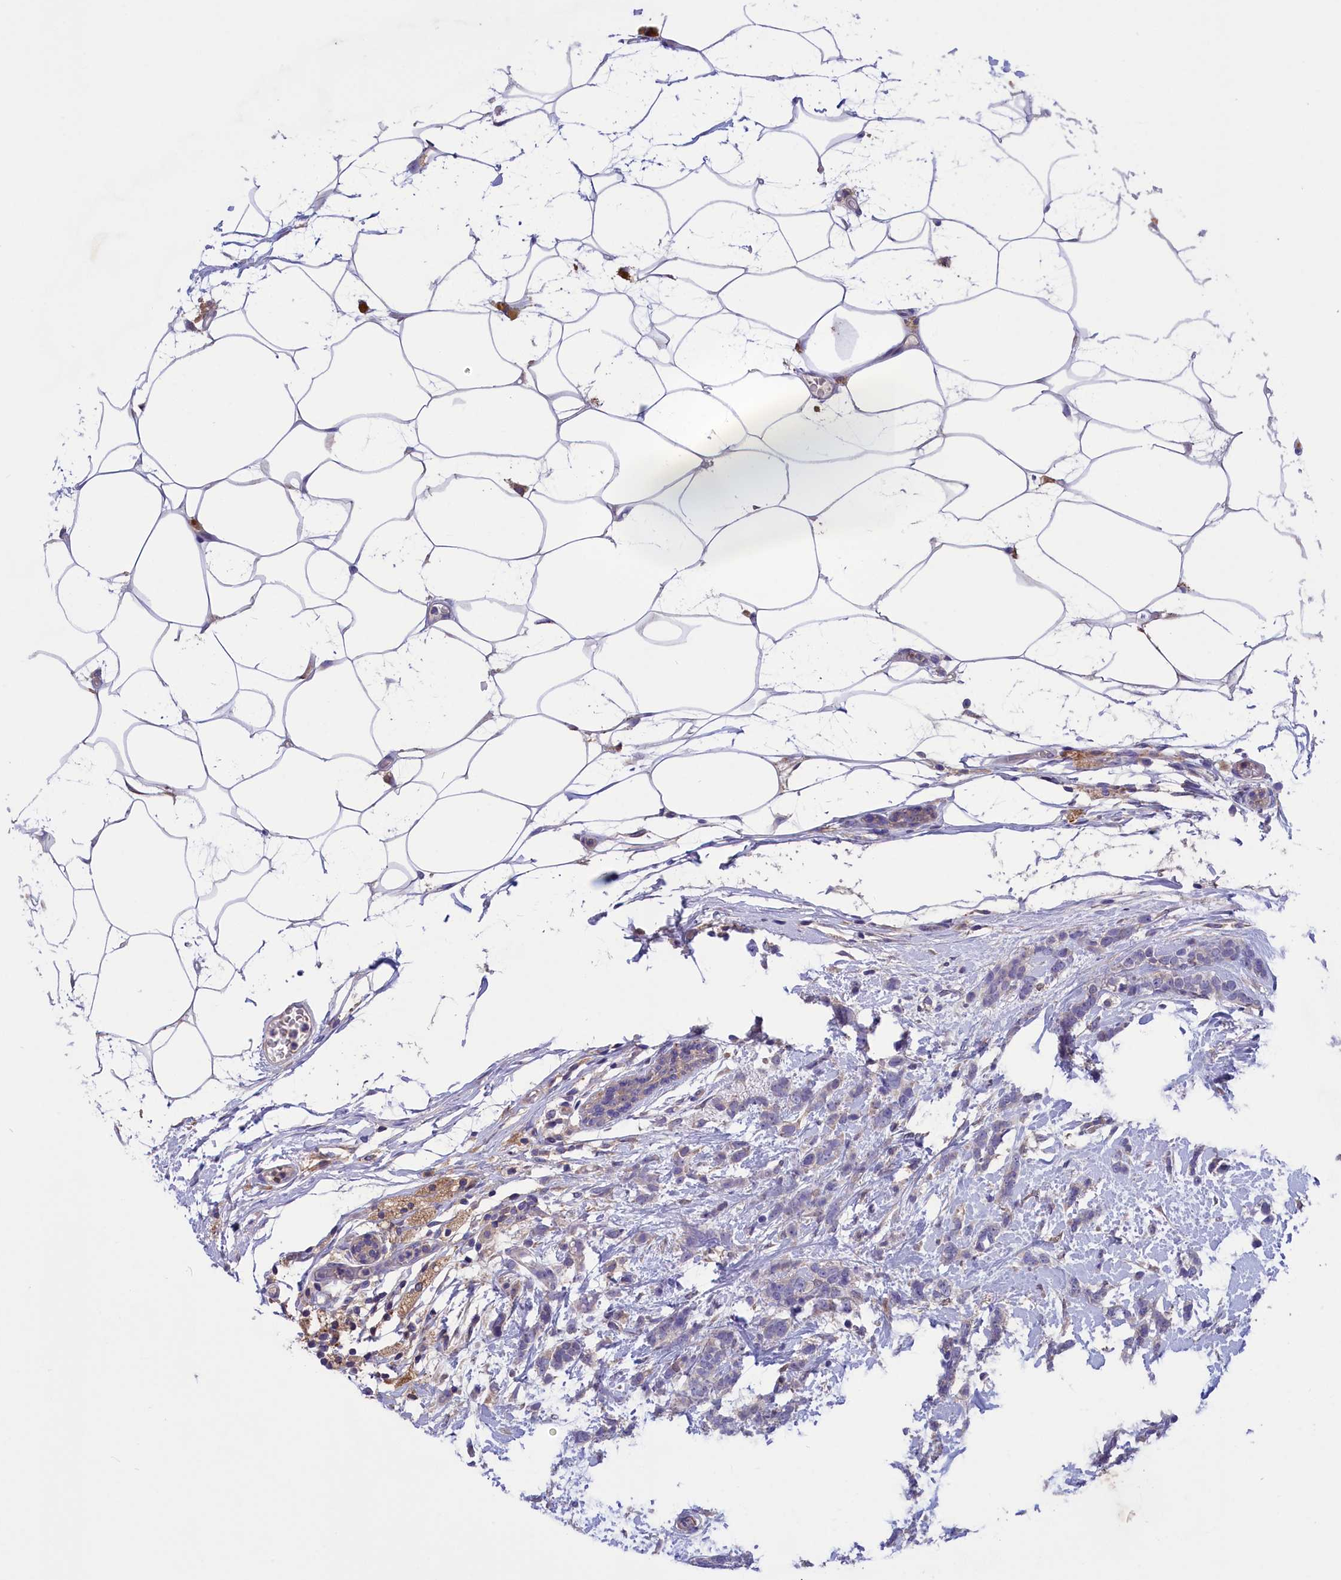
{"staining": {"intensity": "weak", "quantity": "<25%", "location": "cytoplasmic/membranous"}, "tissue": "breast cancer", "cell_type": "Tumor cells", "image_type": "cancer", "snomed": [{"axis": "morphology", "description": "Lobular carcinoma"}, {"axis": "topography", "description": "Breast"}], "caption": "Photomicrograph shows no protein positivity in tumor cells of lobular carcinoma (breast) tissue. (Stains: DAB (3,3'-diaminobenzidine) immunohistochemistry with hematoxylin counter stain, Microscopy: brightfield microscopy at high magnification).", "gene": "AMDHD2", "patient": {"sex": "female", "age": 58}}